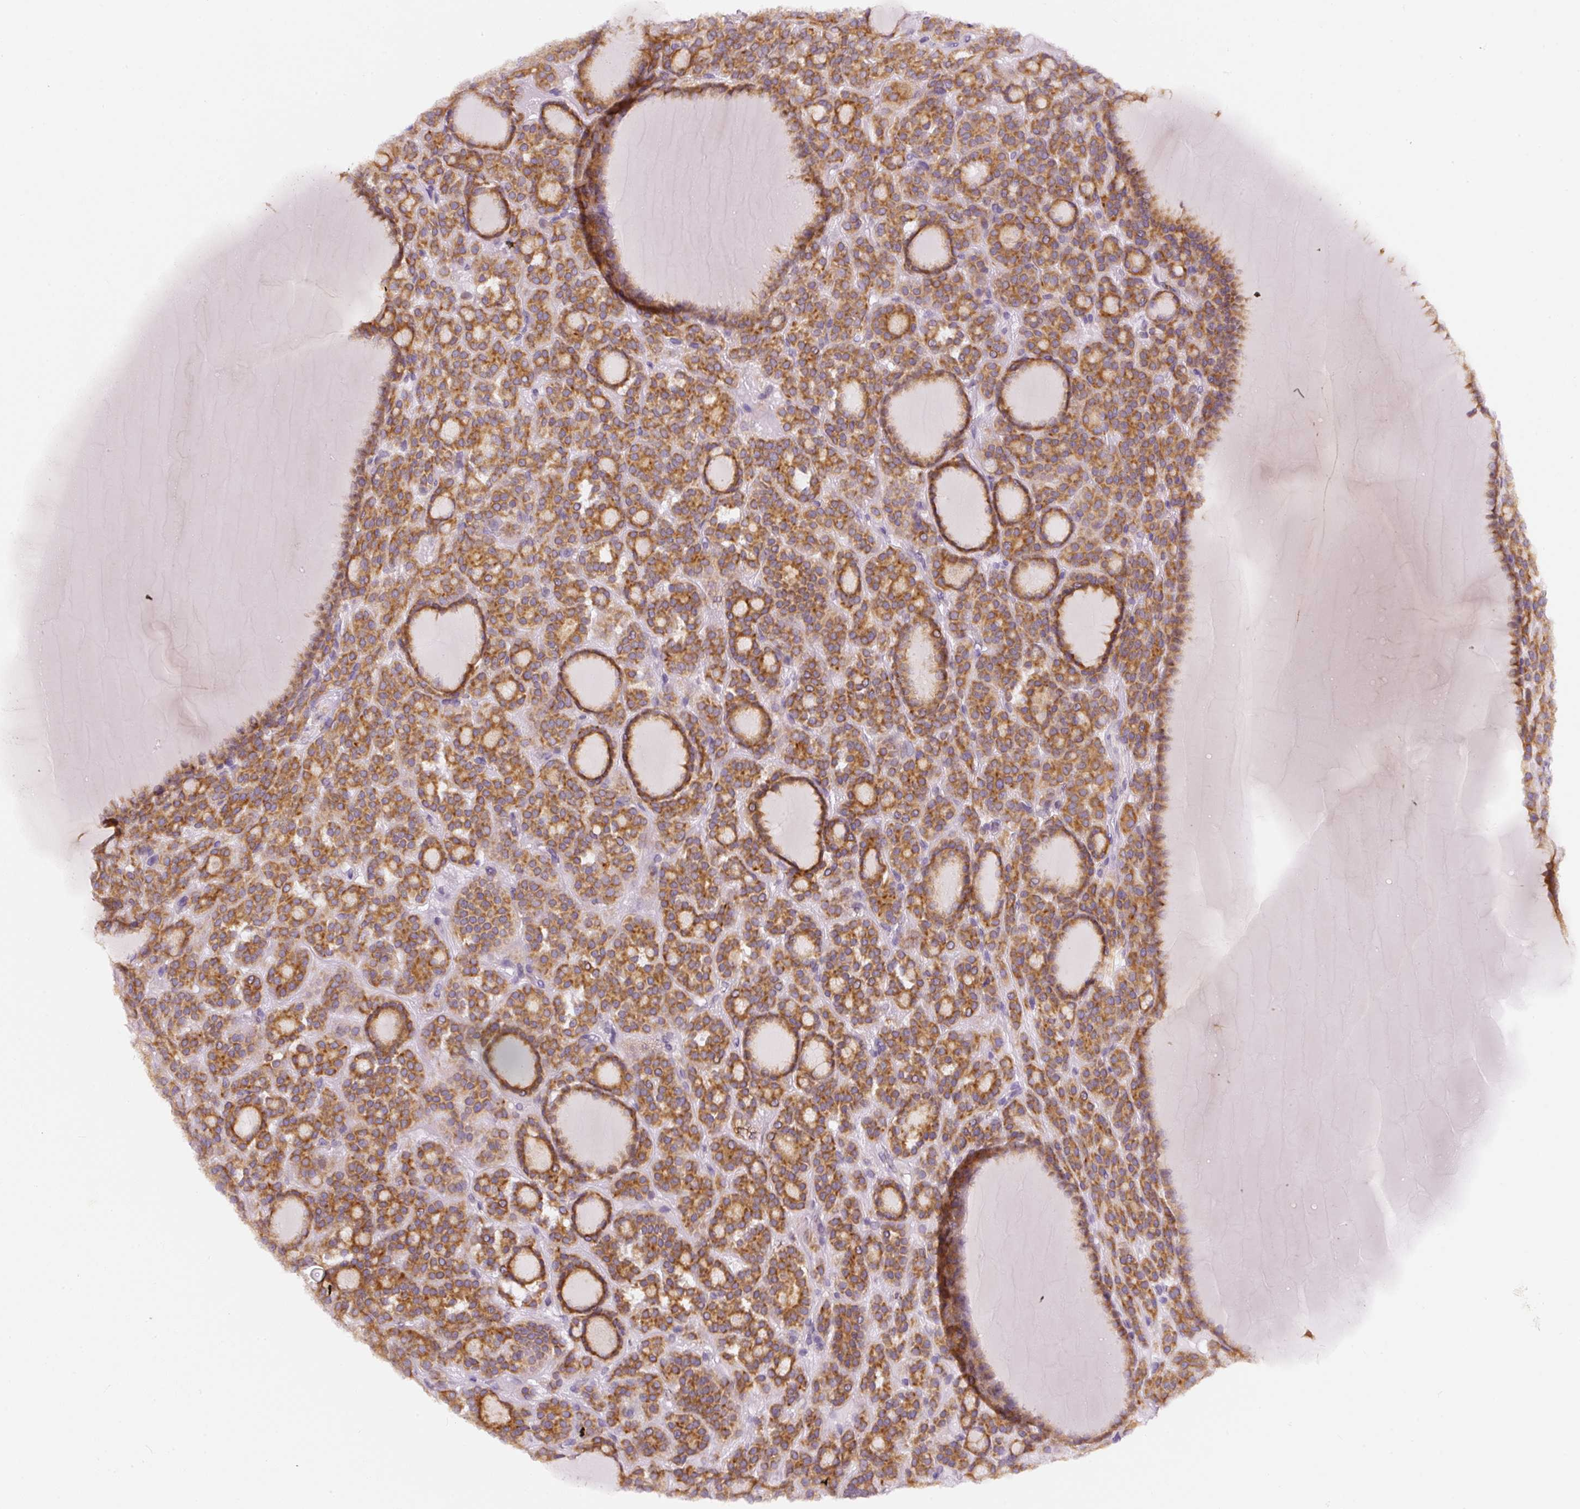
{"staining": {"intensity": "strong", "quantity": ">75%", "location": "cytoplasmic/membranous"}, "tissue": "thyroid cancer", "cell_type": "Tumor cells", "image_type": "cancer", "snomed": [{"axis": "morphology", "description": "Follicular adenoma carcinoma, NOS"}, {"axis": "topography", "description": "Thyroid gland"}], "caption": "Human follicular adenoma carcinoma (thyroid) stained with a brown dye exhibits strong cytoplasmic/membranous positive positivity in about >75% of tumor cells.", "gene": "DDOST", "patient": {"sex": "female", "age": 63}}